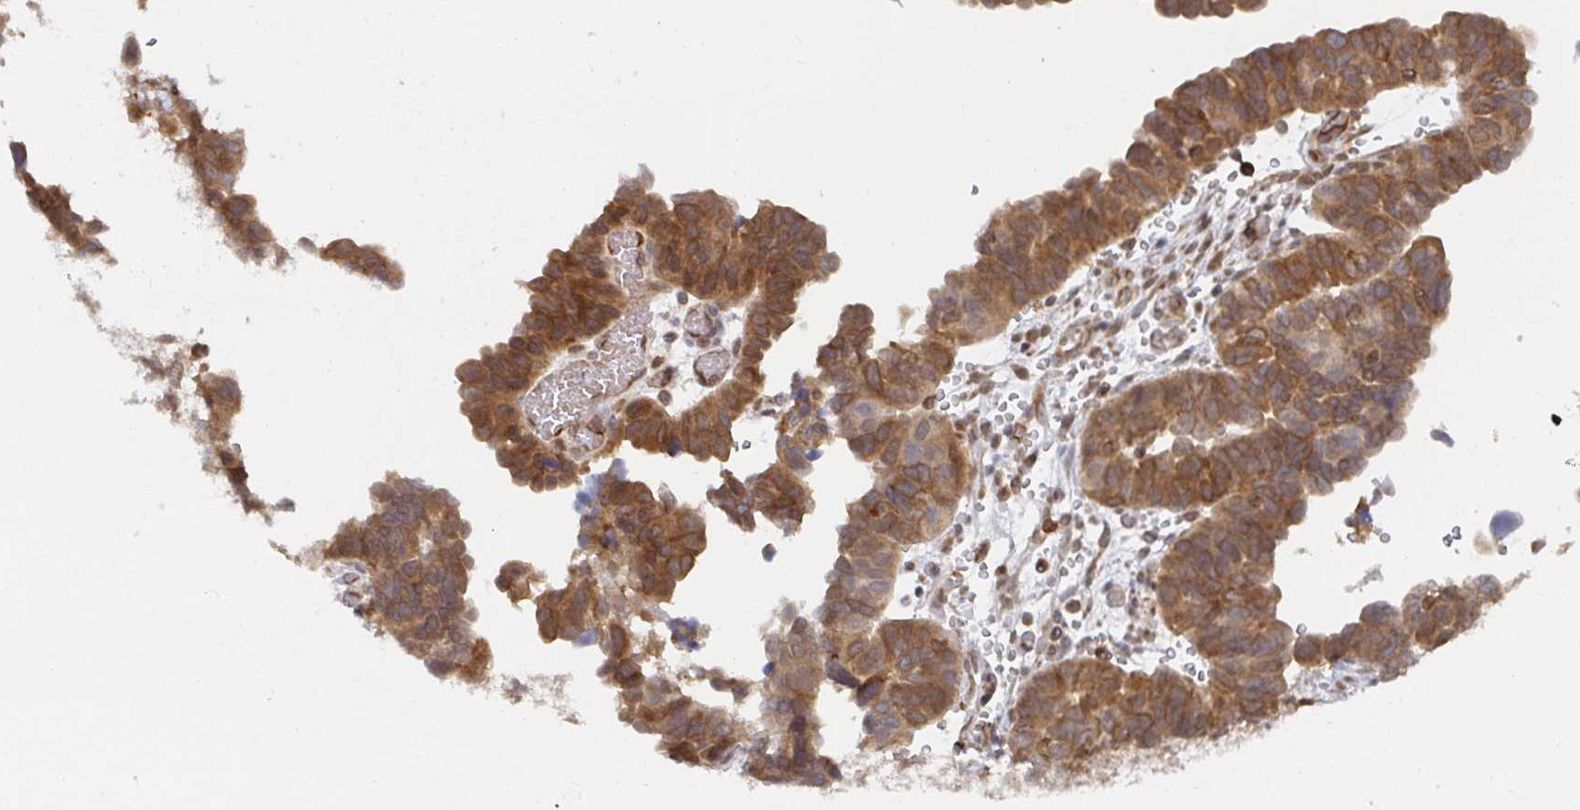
{"staining": {"intensity": "moderate", "quantity": ">75%", "location": "cytoplasmic/membranous"}, "tissue": "ovarian cancer", "cell_type": "Tumor cells", "image_type": "cancer", "snomed": [{"axis": "morphology", "description": "Cystadenocarcinoma, serous, NOS"}, {"axis": "topography", "description": "Ovary"}], "caption": "Protein staining of serous cystadenocarcinoma (ovarian) tissue demonstrates moderate cytoplasmic/membranous positivity in approximately >75% of tumor cells.", "gene": "ALG1", "patient": {"sex": "female", "age": 64}}